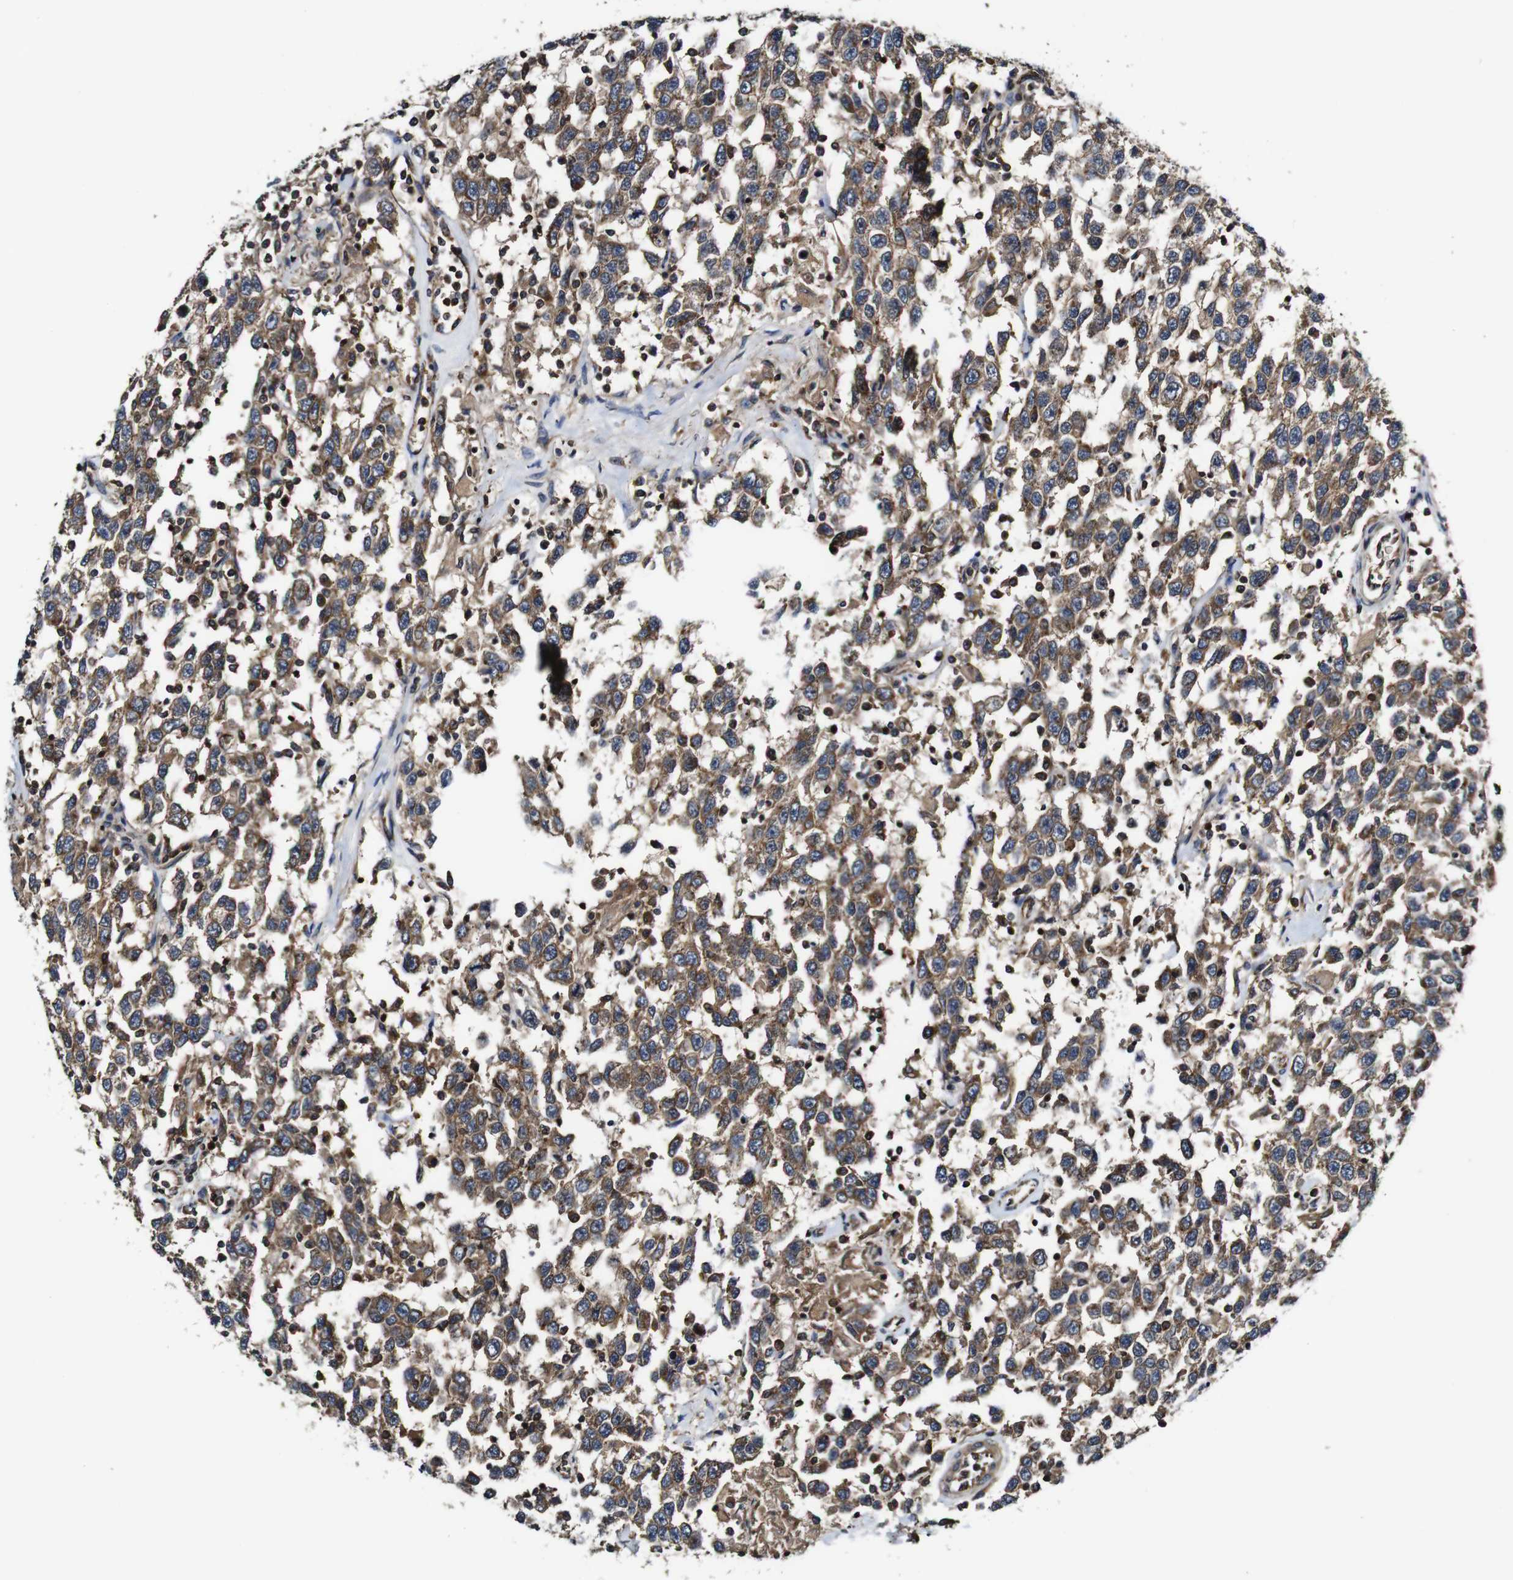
{"staining": {"intensity": "moderate", "quantity": ">75%", "location": "cytoplasmic/membranous"}, "tissue": "testis cancer", "cell_type": "Tumor cells", "image_type": "cancer", "snomed": [{"axis": "morphology", "description": "Seminoma, NOS"}, {"axis": "topography", "description": "Testis"}], "caption": "Immunohistochemistry (IHC) of testis cancer shows medium levels of moderate cytoplasmic/membranous positivity in approximately >75% of tumor cells.", "gene": "TNIK", "patient": {"sex": "male", "age": 41}}